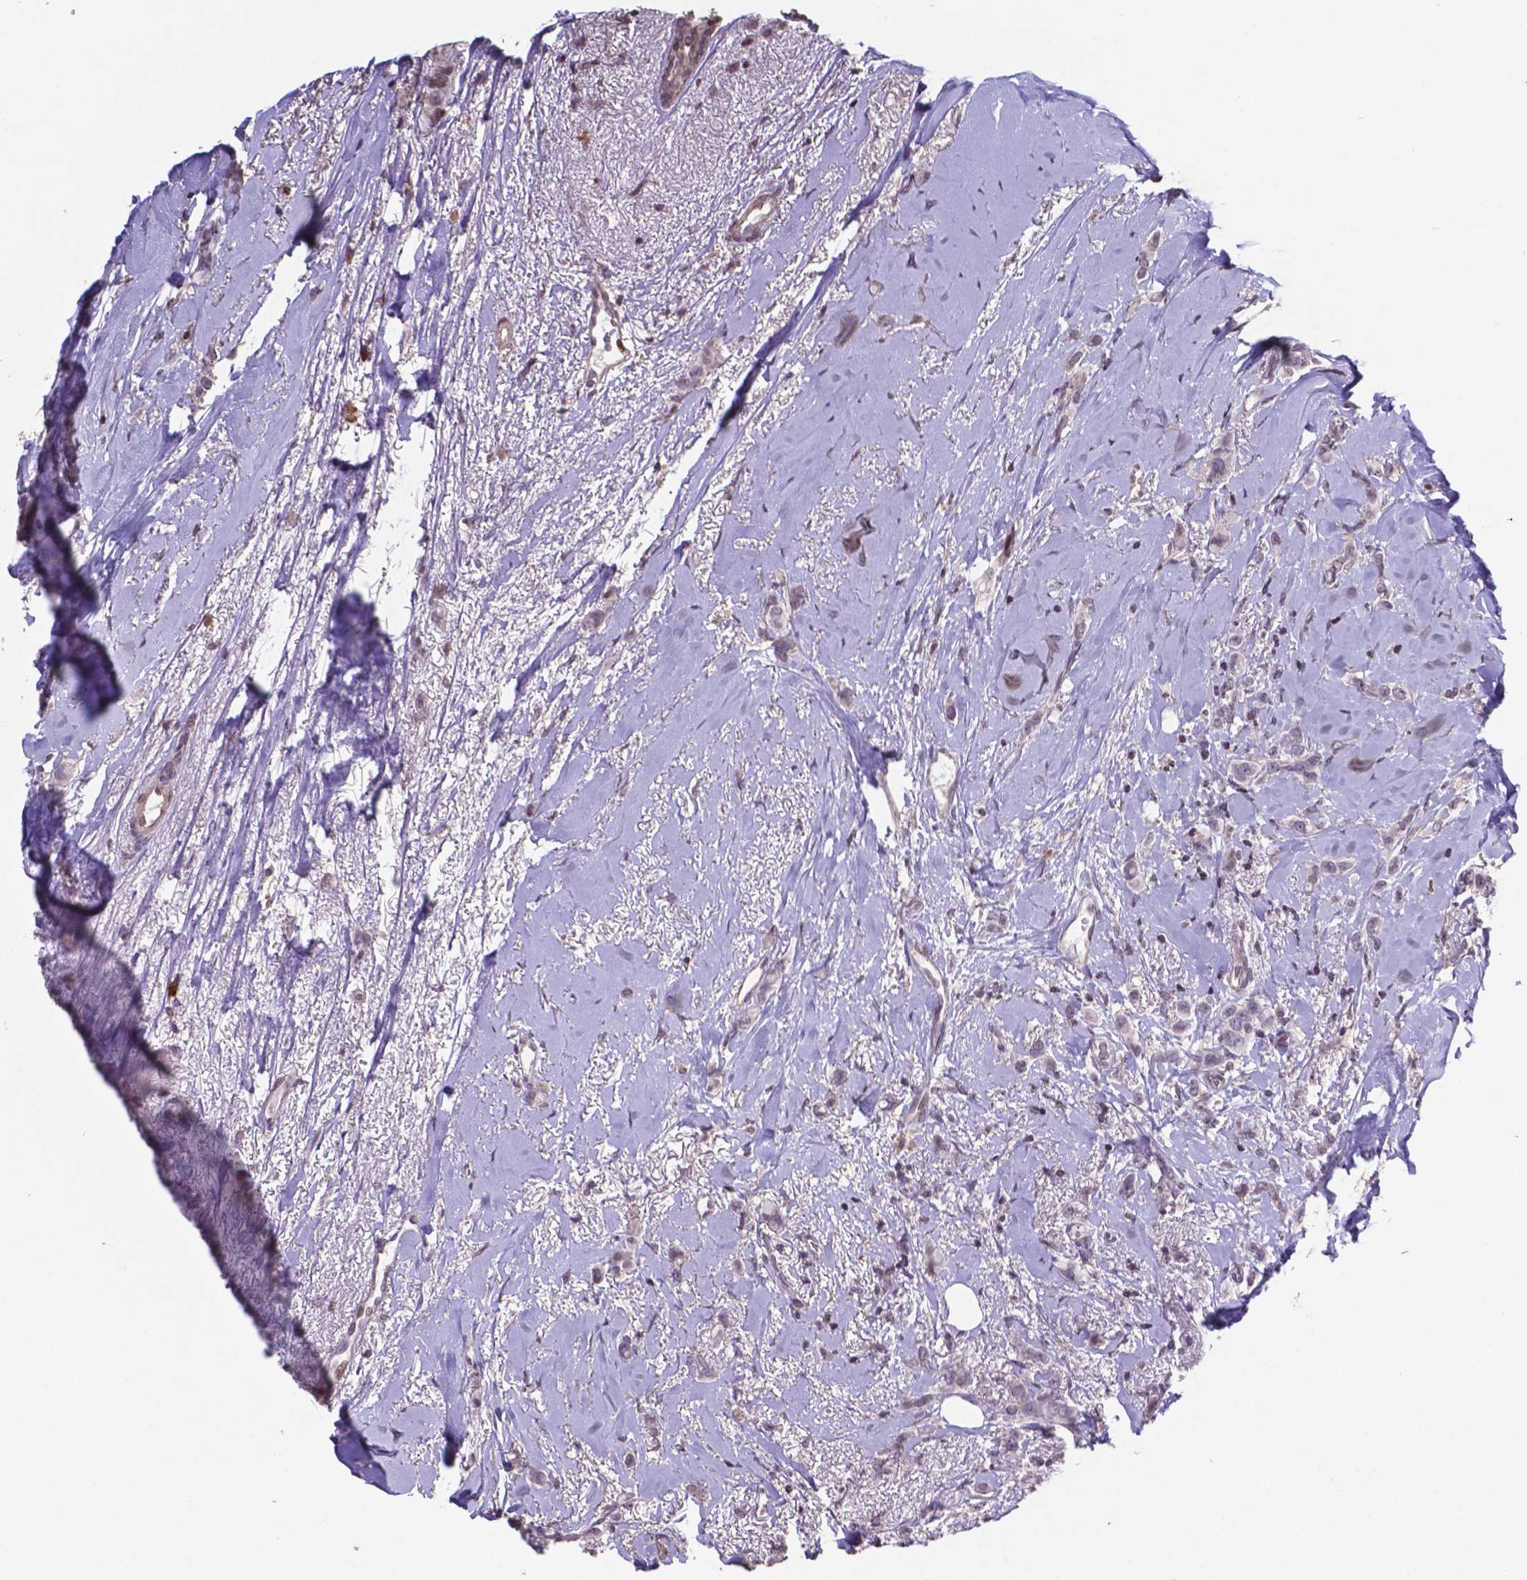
{"staining": {"intensity": "negative", "quantity": "none", "location": "none"}, "tissue": "breast cancer", "cell_type": "Tumor cells", "image_type": "cancer", "snomed": [{"axis": "morphology", "description": "Lobular carcinoma"}, {"axis": "topography", "description": "Breast"}], "caption": "Immunohistochemistry photomicrograph of neoplastic tissue: lobular carcinoma (breast) stained with DAB (3,3'-diaminobenzidine) demonstrates no significant protein positivity in tumor cells. (Immunohistochemistry (ihc), brightfield microscopy, high magnification).", "gene": "MLC1", "patient": {"sex": "female", "age": 66}}